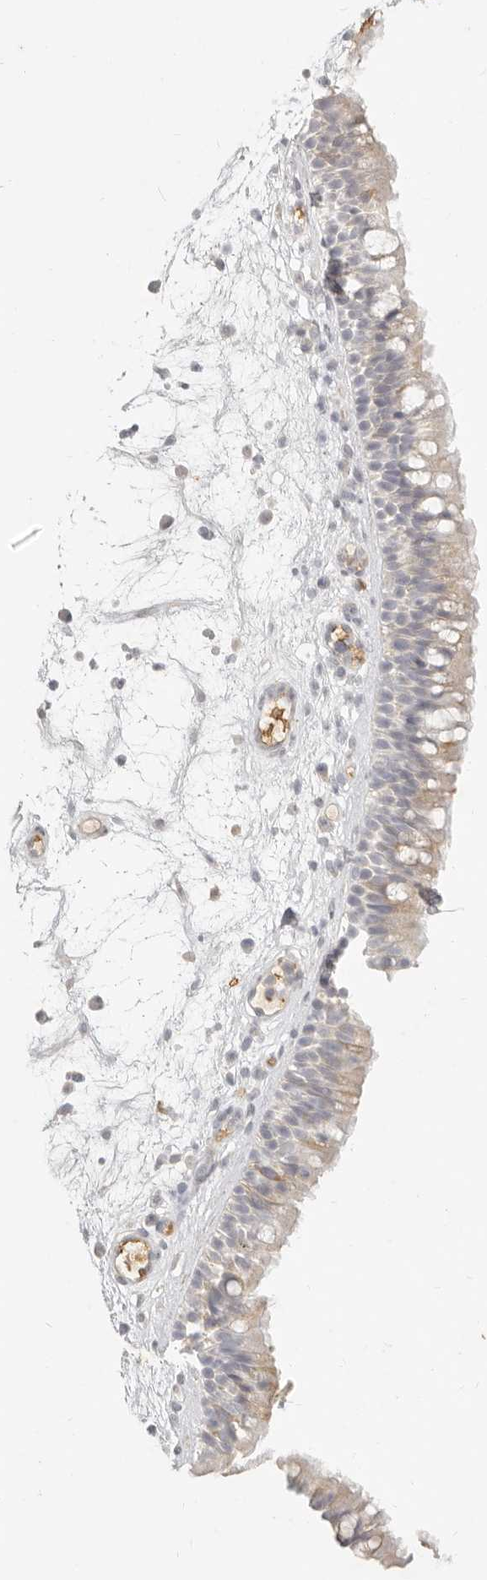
{"staining": {"intensity": "moderate", "quantity": "<25%", "location": "cytoplasmic/membranous"}, "tissue": "nasopharynx", "cell_type": "Respiratory epithelial cells", "image_type": "normal", "snomed": [{"axis": "morphology", "description": "Normal tissue, NOS"}, {"axis": "morphology", "description": "Inflammation, NOS"}, {"axis": "morphology", "description": "Malignant melanoma, Metastatic site"}, {"axis": "topography", "description": "Nasopharynx"}], "caption": "DAB (3,3'-diaminobenzidine) immunohistochemical staining of normal human nasopharynx reveals moderate cytoplasmic/membranous protein positivity in approximately <25% of respiratory epithelial cells.", "gene": "NIBAN1", "patient": {"sex": "male", "age": 70}}